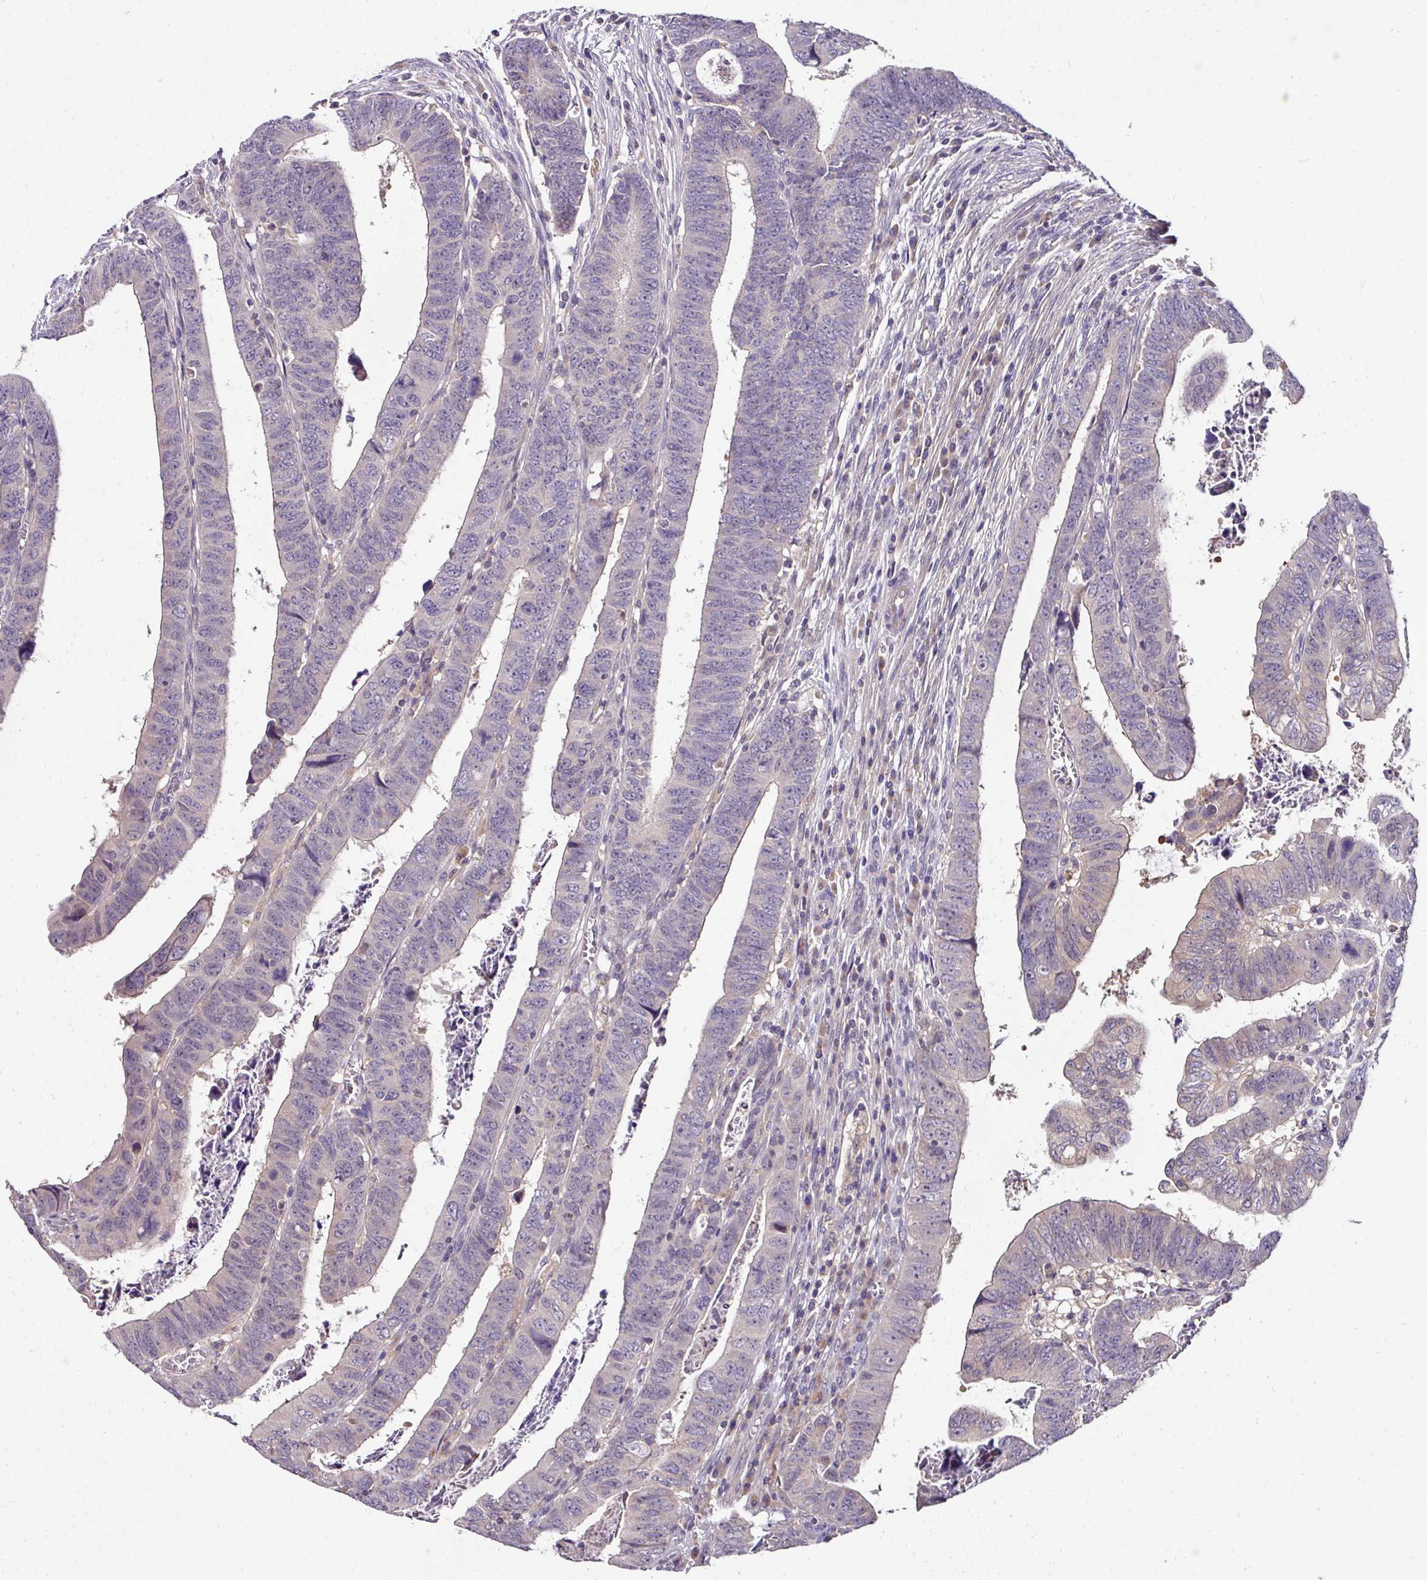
{"staining": {"intensity": "negative", "quantity": "none", "location": "none"}, "tissue": "colorectal cancer", "cell_type": "Tumor cells", "image_type": "cancer", "snomed": [{"axis": "morphology", "description": "Normal tissue, NOS"}, {"axis": "morphology", "description": "Adenocarcinoma, NOS"}, {"axis": "topography", "description": "Rectum"}], "caption": "A high-resolution photomicrograph shows IHC staining of colorectal adenocarcinoma, which reveals no significant positivity in tumor cells.", "gene": "AEBP2", "patient": {"sex": "female", "age": 65}}